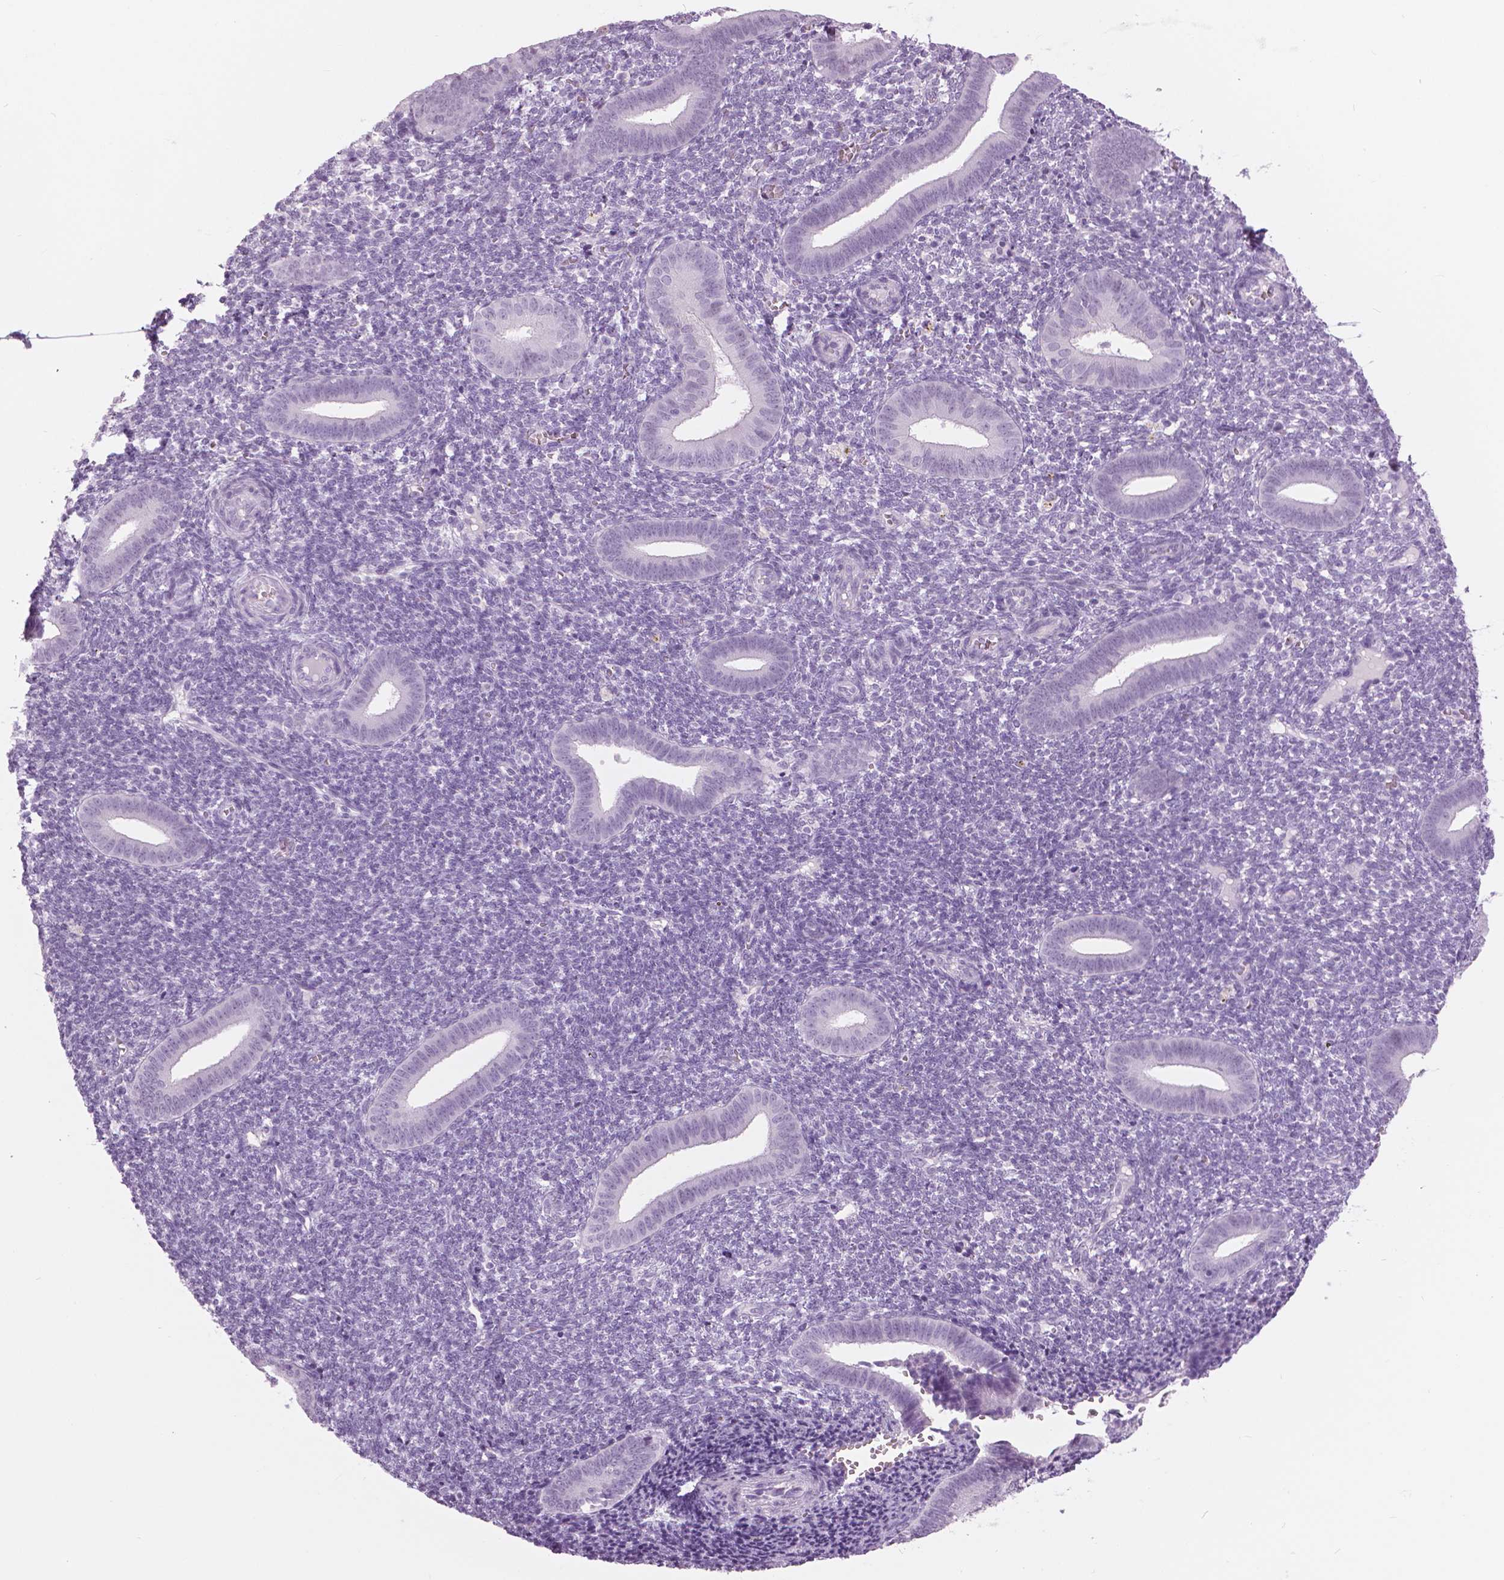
{"staining": {"intensity": "negative", "quantity": "none", "location": "none"}, "tissue": "endometrium", "cell_type": "Cells in endometrial stroma", "image_type": "normal", "snomed": [{"axis": "morphology", "description": "Normal tissue, NOS"}, {"axis": "topography", "description": "Endometrium"}], "caption": "Immunohistochemistry (IHC) photomicrograph of benign endometrium stained for a protein (brown), which reveals no positivity in cells in endometrial stroma. The staining was performed using DAB to visualize the protein expression in brown, while the nuclei were stained in blue with hematoxylin (Magnification: 20x).", "gene": "SFTPD", "patient": {"sex": "female", "age": 25}}